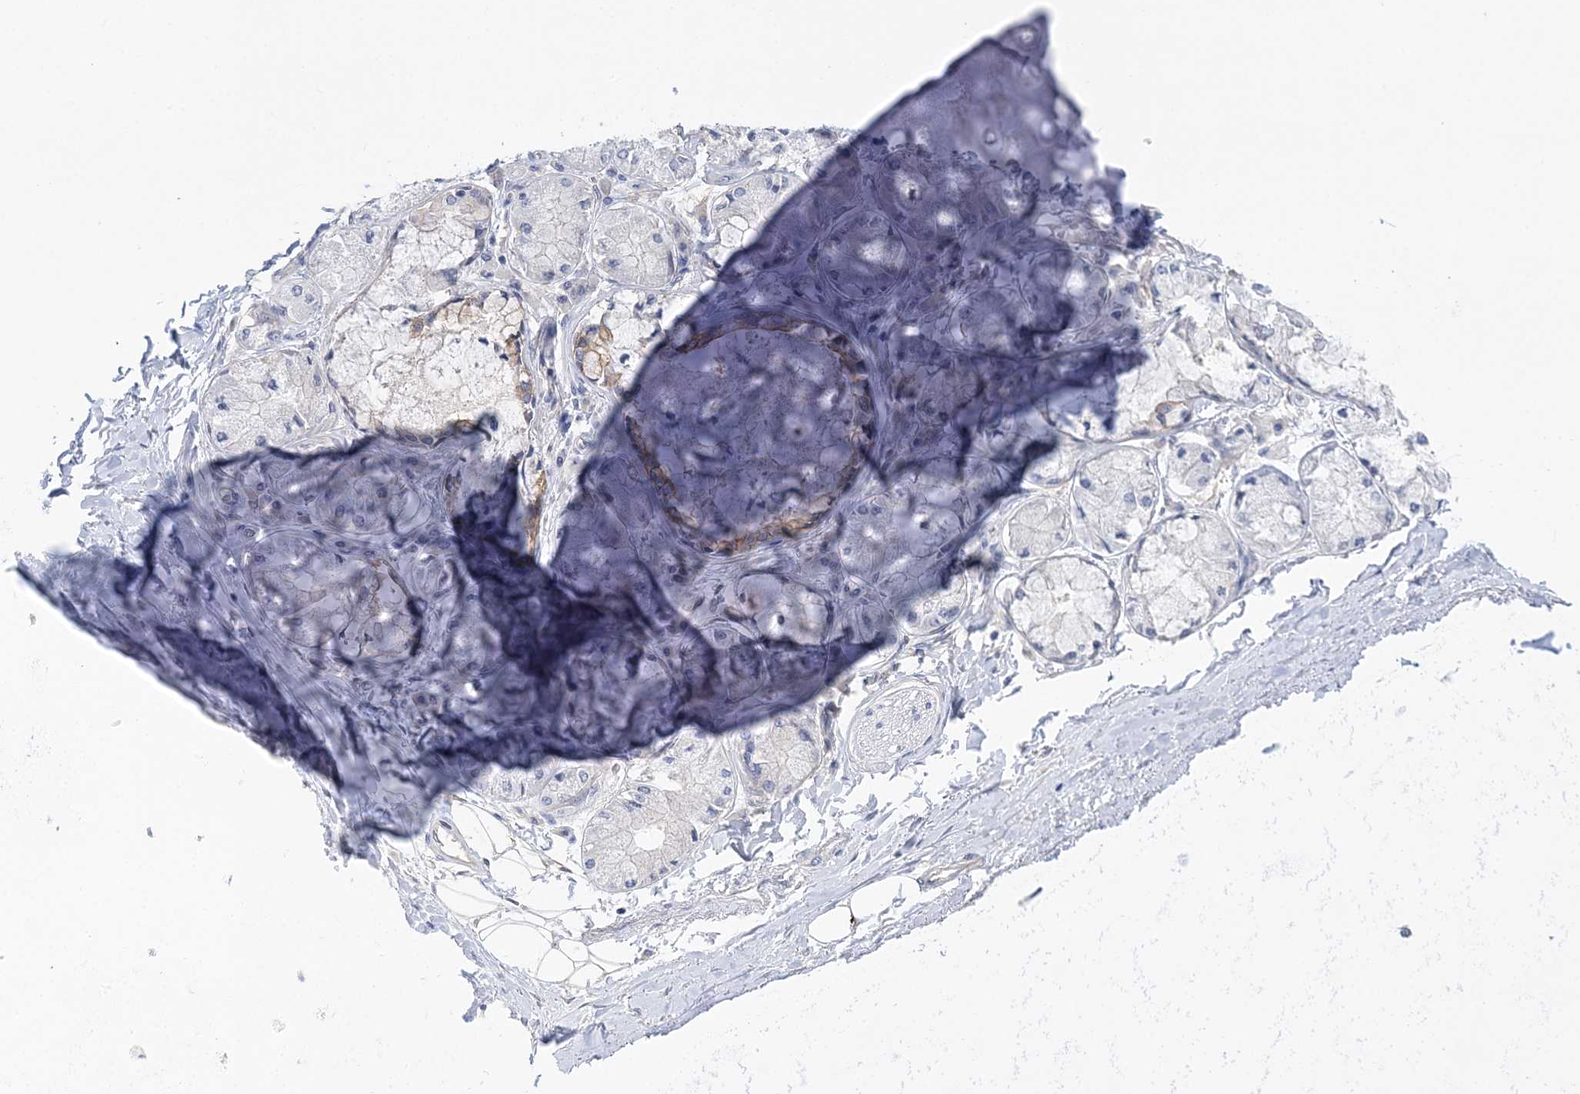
{"staining": {"intensity": "negative", "quantity": "none", "location": "none"}, "tissue": "adipose tissue", "cell_type": "Adipocytes", "image_type": "normal", "snomed": [{"axis": "morphology", "description": "Normal tissue, NOS"}, {"axis": "topography", "description": "Cartilage tissue"}, {"axis": "topography", "description": "Bronchus"}, {"axis": "topography", "description": "Lung"}, {"axis": "topography", "description": "Peripheral nerve tissue"}], "caption": "IHC micrograph of normal human adipose tissue stained for a protein (brown), which displays no positivity in adipocytes.", "gene": "RPEL1", "patient": {"sex": "female", "age": 49}}